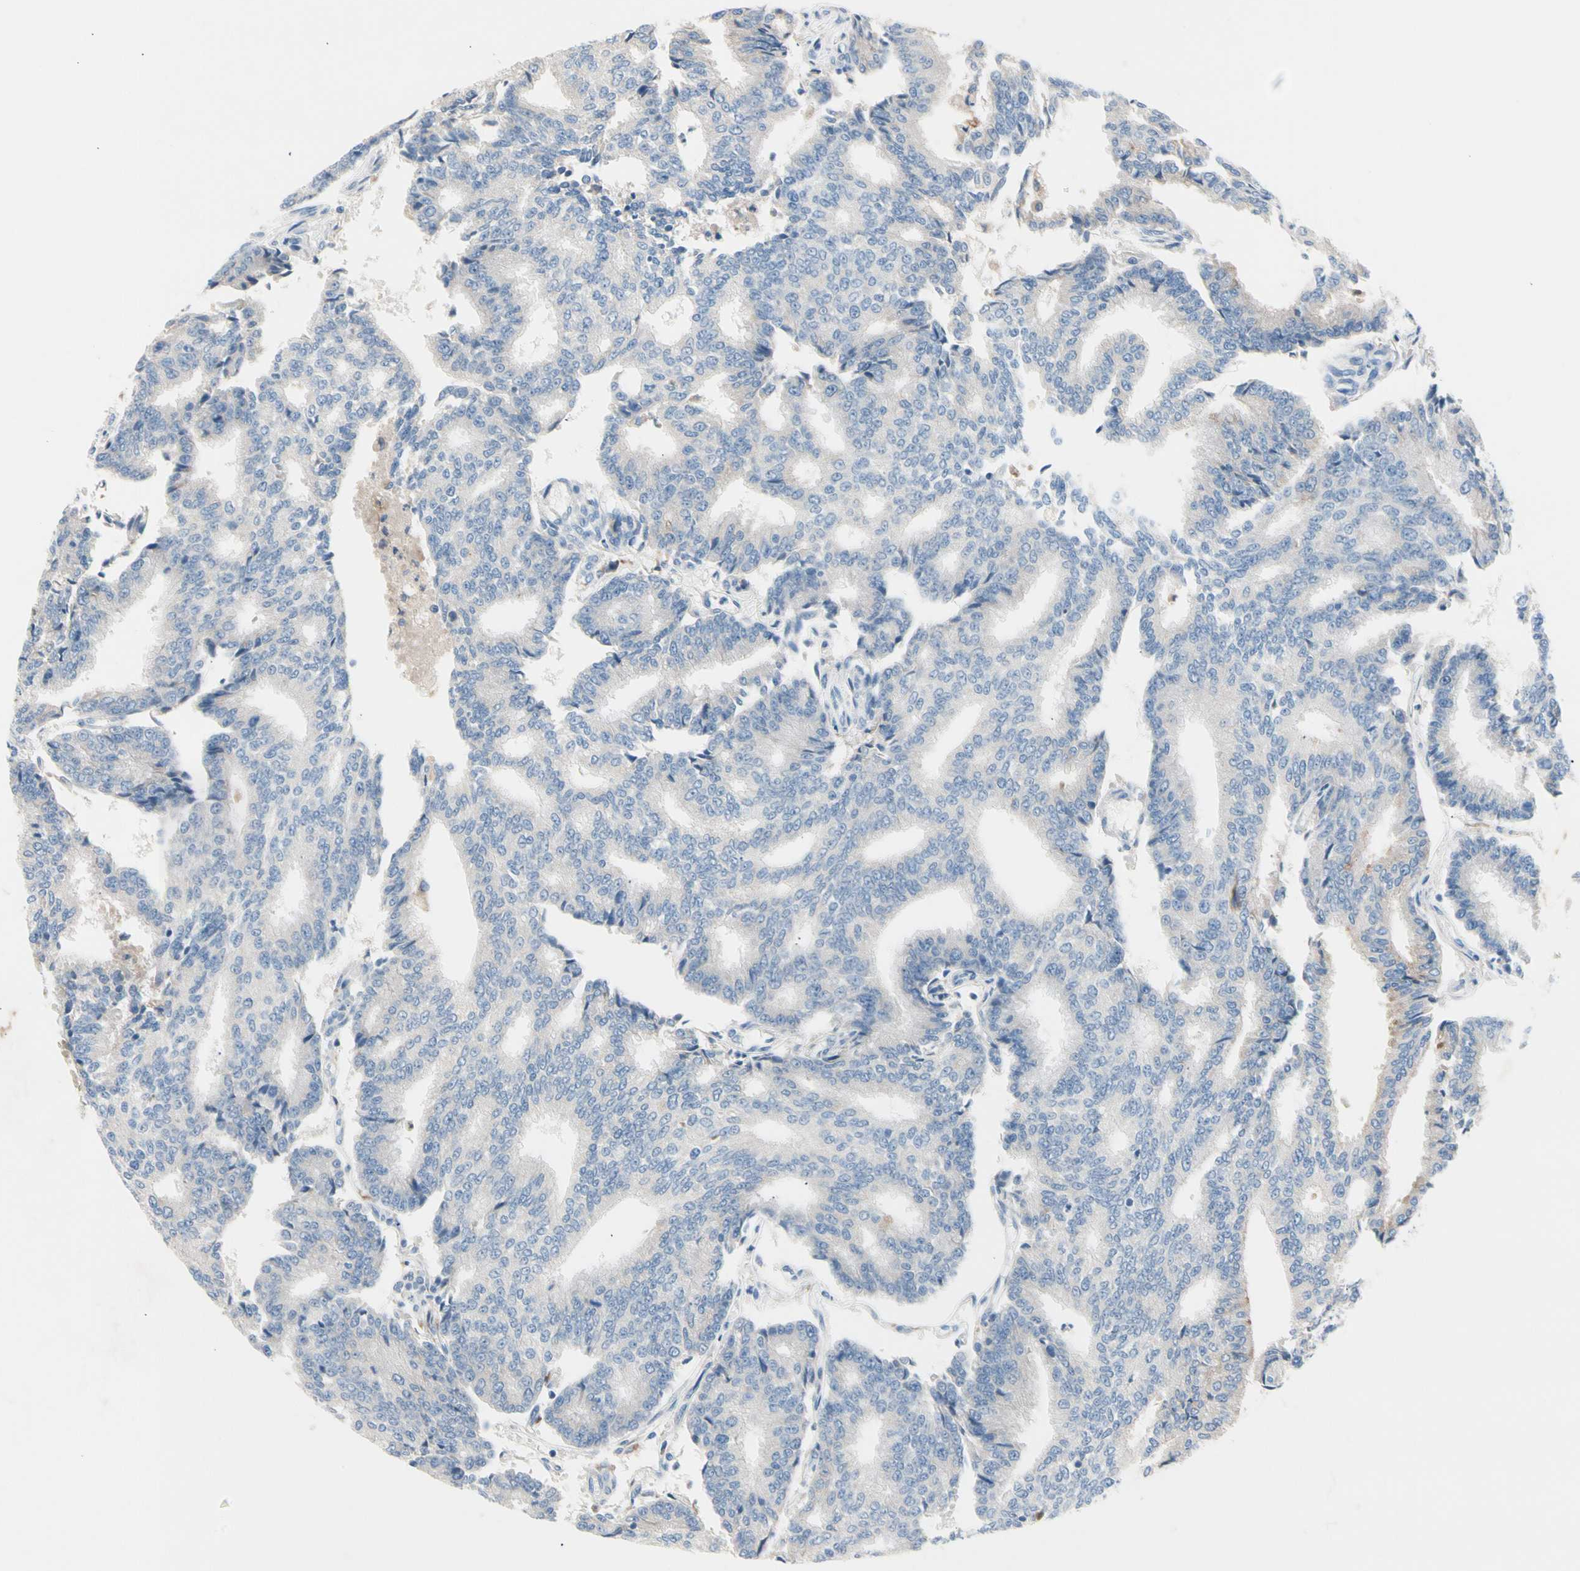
{"staining": {"intensity": "negative", "quantity": "none", "location": "none"}, "tissue": "prostate cancer", "cell_type": "Tumor cells", "image_type": "cancer", "snomed": [{"axis": "morphology", "description": "Adenocarcinoma, High grade"}, {"axis": "topography", "description": "Prostate"}], "caption": "An IHC photomicrograph of prostate high-grade adenocarcinoma is shown. There is no staining in tumor cells of prostate high-grade adenocarcinoma. (DAB (3,3'-diaminobenzidine) IHC visualized using brightfield microscopy, high magnification).", "gene": "CASQ1", "patient": {"sex": "male", "age": 55}}